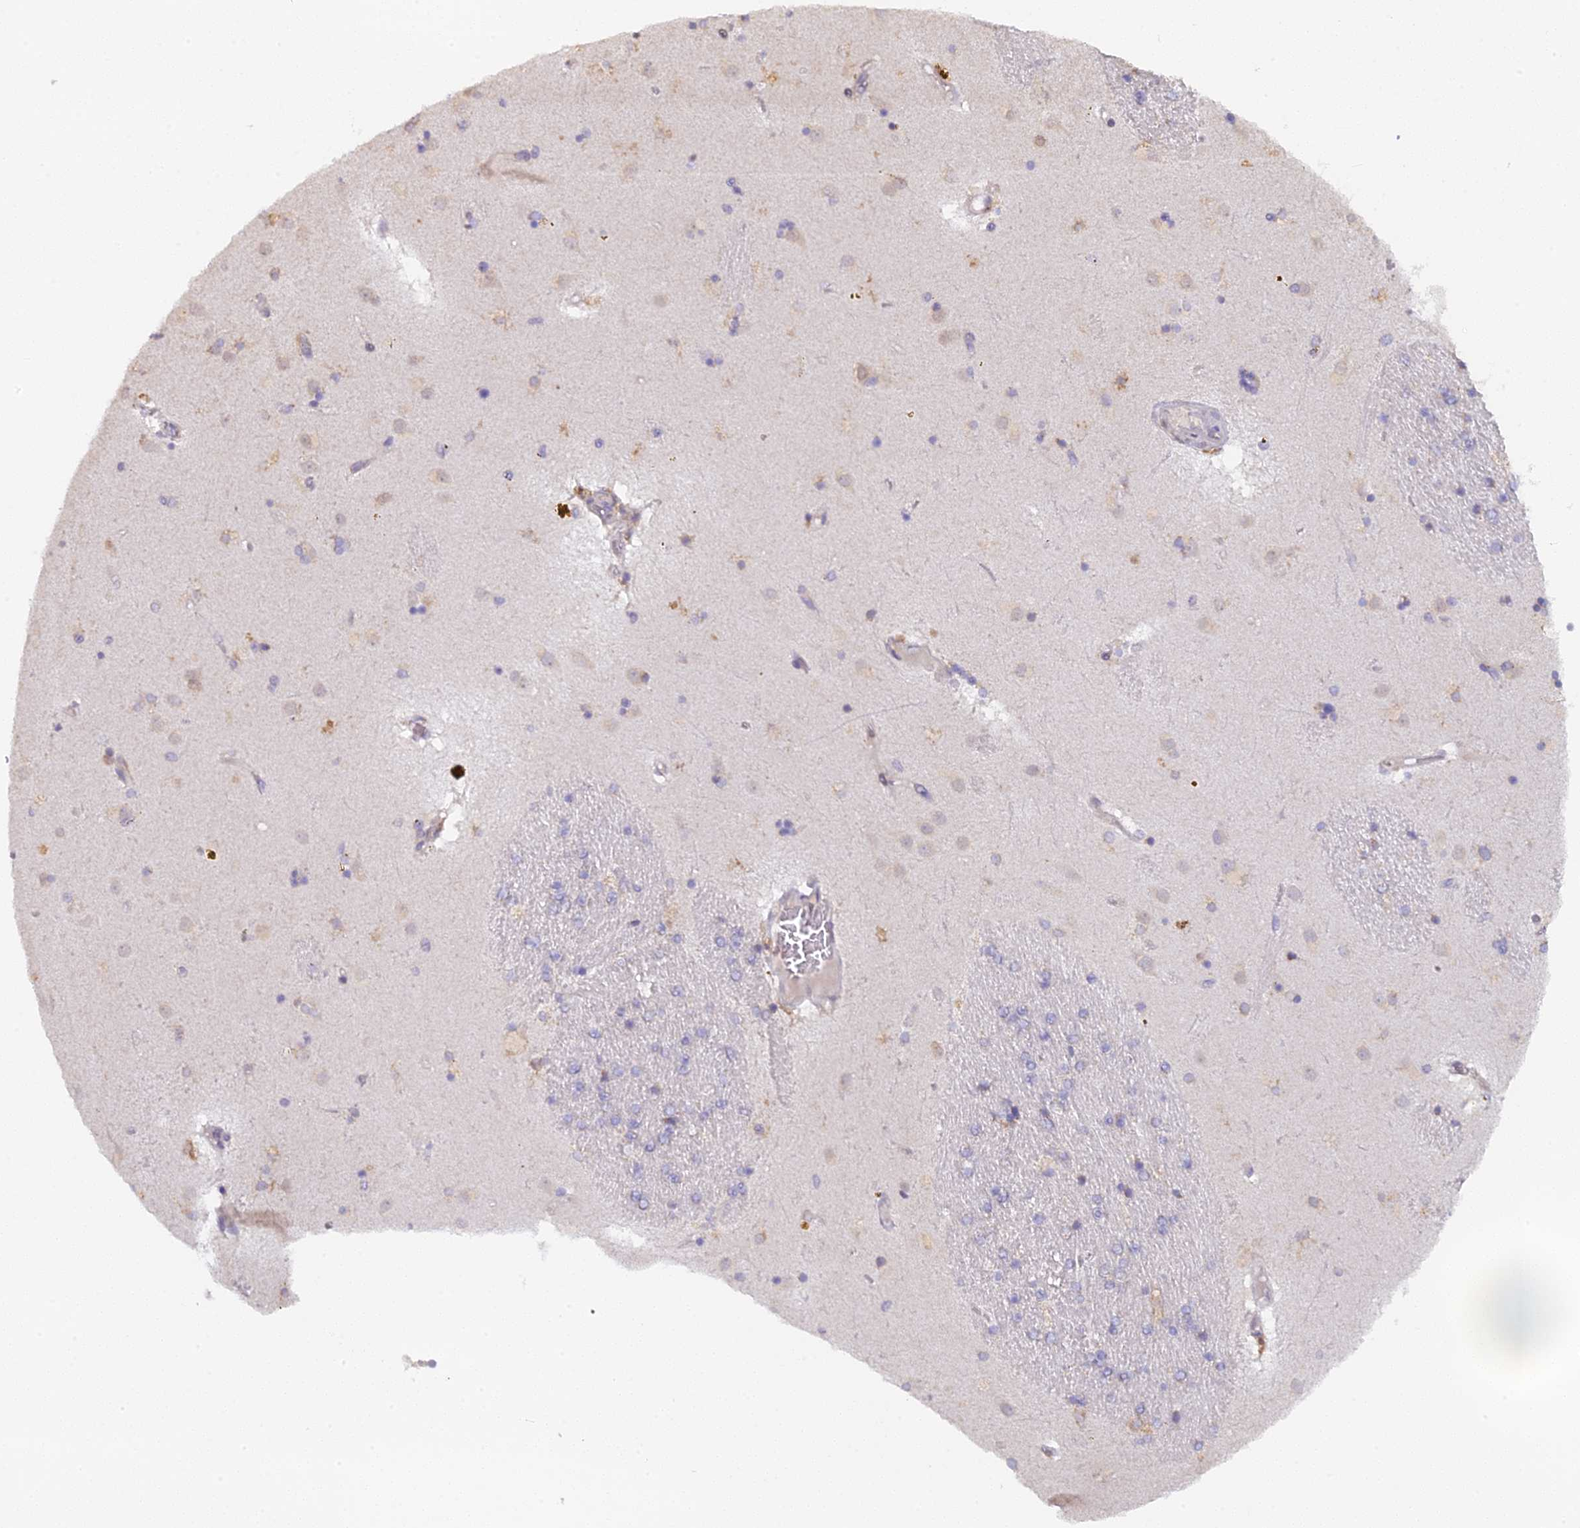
{"staining": {"intensity": "negative", "quantity": "none", "location": "none"}, "tissue": "caudate", "cell_type": "Glial cells", "image_type": "normal", "snomed": [{"axis": "morphology", "description": "Normal tissue, NOS"}, {"axis": "topography", "description": "Lateral ventricle wall"}], "caption": "High power microscopy photomicrograph of an immunohistochemistry photomicrograph of normal caudate, revealing no significant staining in glial cells. (Stains: DAB (3,3'-diaminobenzidine) IHC with hematoxylin counter stain, Microscopy: brightfield microscopy at high magnification).", "gene": "SNX17", "patient": {"sex": "male", "age": 70}}